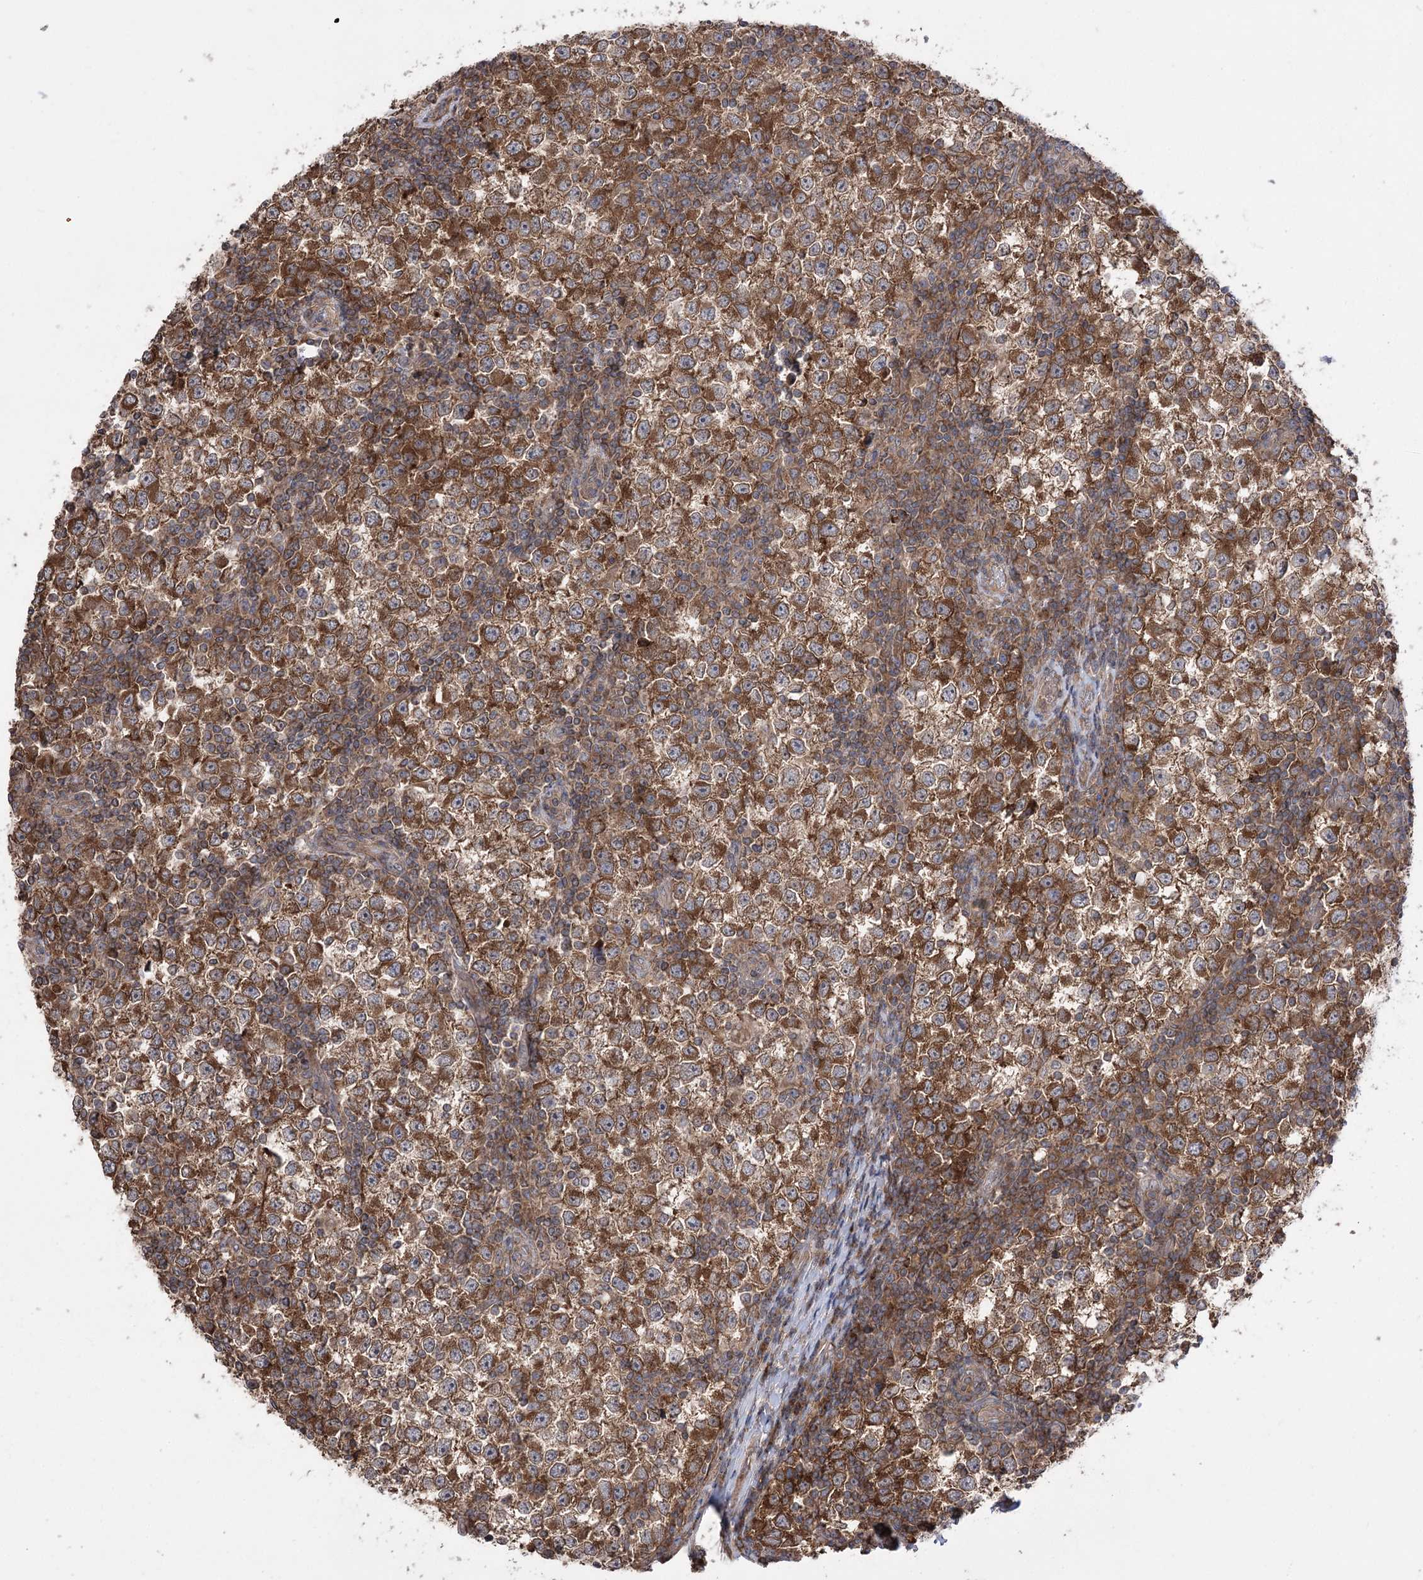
{"staining": {"intensity": "moderate", "quantity": ">75%", "location": "cytoplasmic/membranous"}, "tissue": "testis cancer", "cell_type": "Tumor cells", "image_type": "cancer", "snomed": [{"axis": "morphology", "description": "Seminoma, NOS"}, {"axis": "topography", "description": "Testis"}], "caption": "Human testis seminoma stained with a brown dye reveals moderate cytoplasmic/membranous positive positivity in approximately >75% of tumor cells.", "gene": "XYLB", "patient": {"sex": "male", "age": 65}}